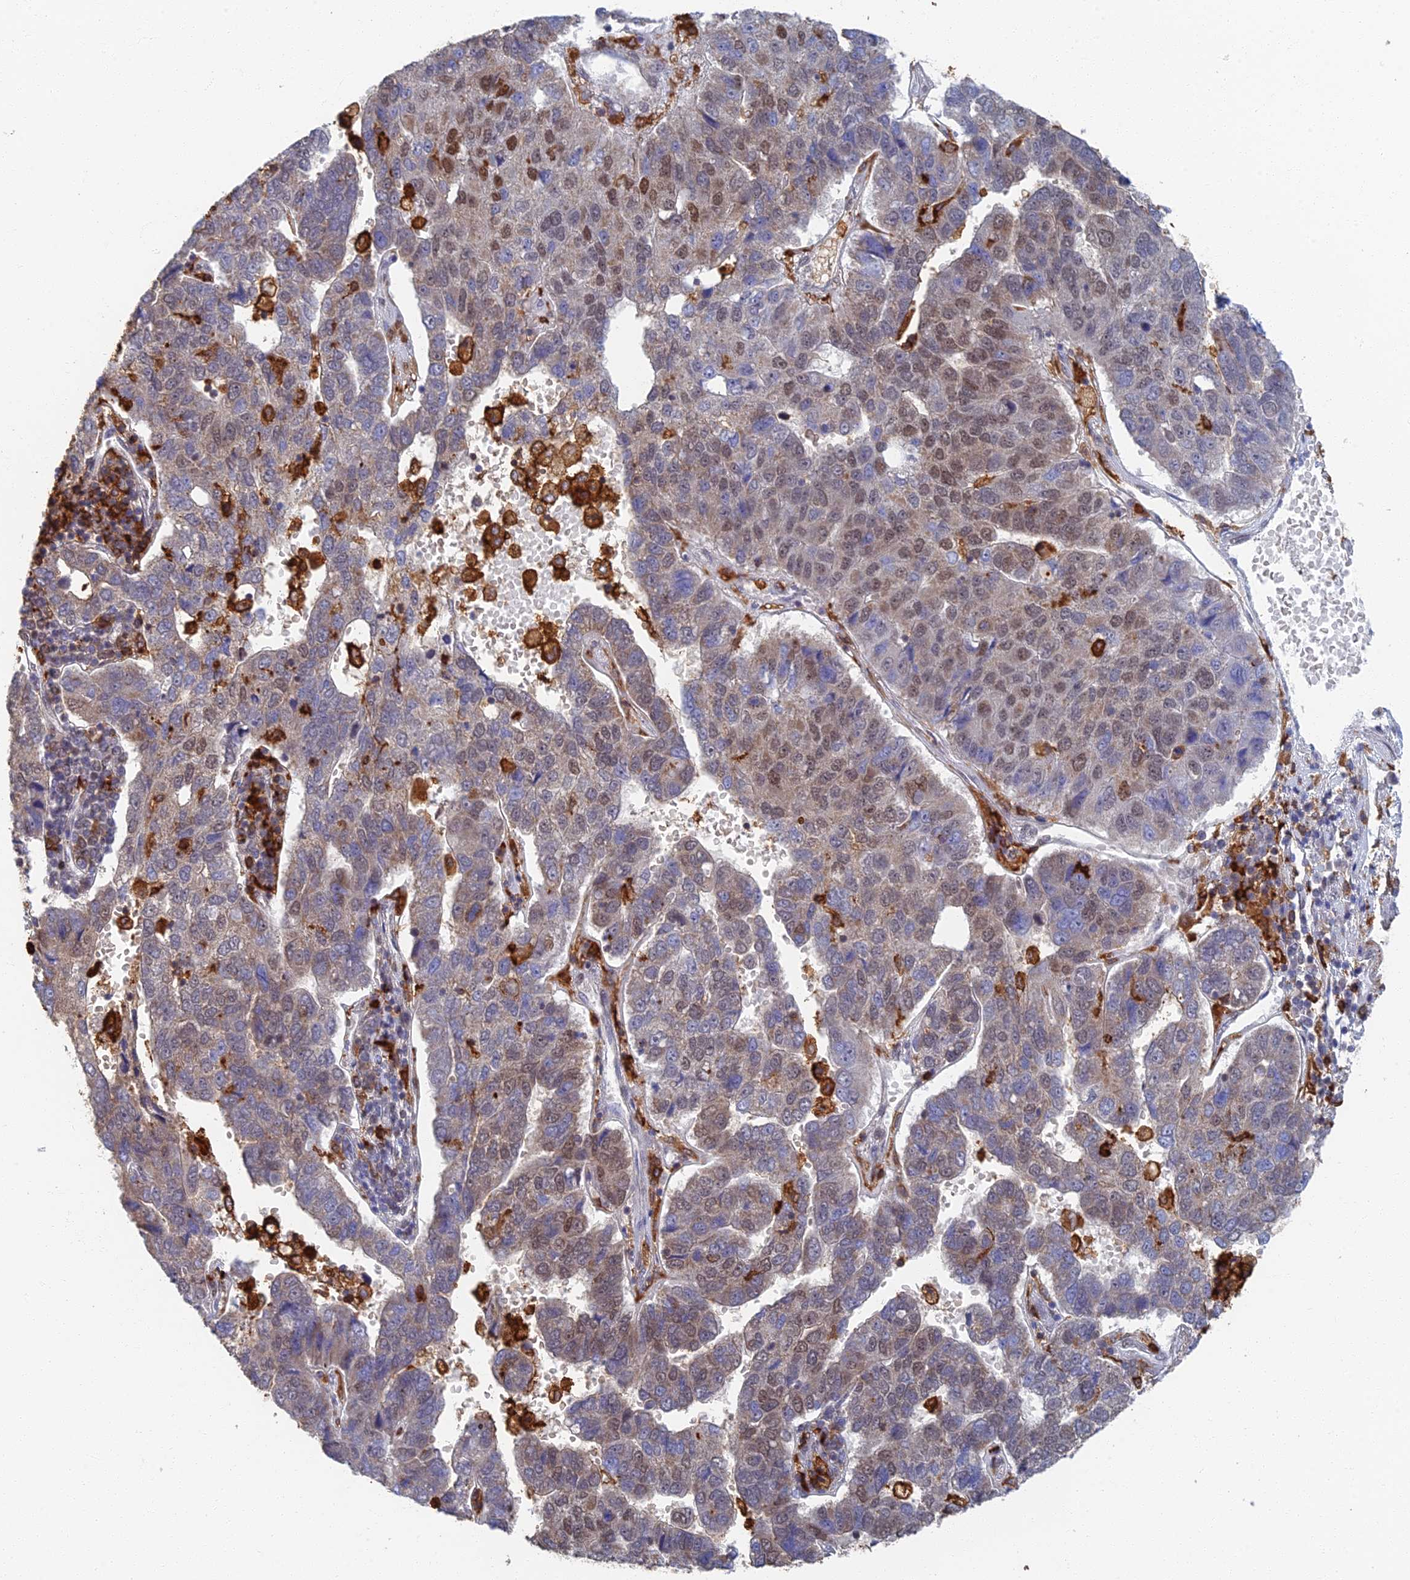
{"staining": {"intensity": "weak", "quantity": "25%-75%", "location": "nuclear"}, "tissue": "pancreatic cancer", "cell_type": "Tumor cells", "image_type": "cancer", "snomed": [{"axis": "morphology", "description": "Adenocarcinoma, NOS"}, {"axis": "topography", "description": "Pancreas"}], "caption": "The photomicrograph reveals staining of pancreatic adenocarcinoma, revealing weak nuclear protein staining (brown color) within tumor cells.", "gene": "GPATCH1", "patient": {"sex": "female", "age": 61}}